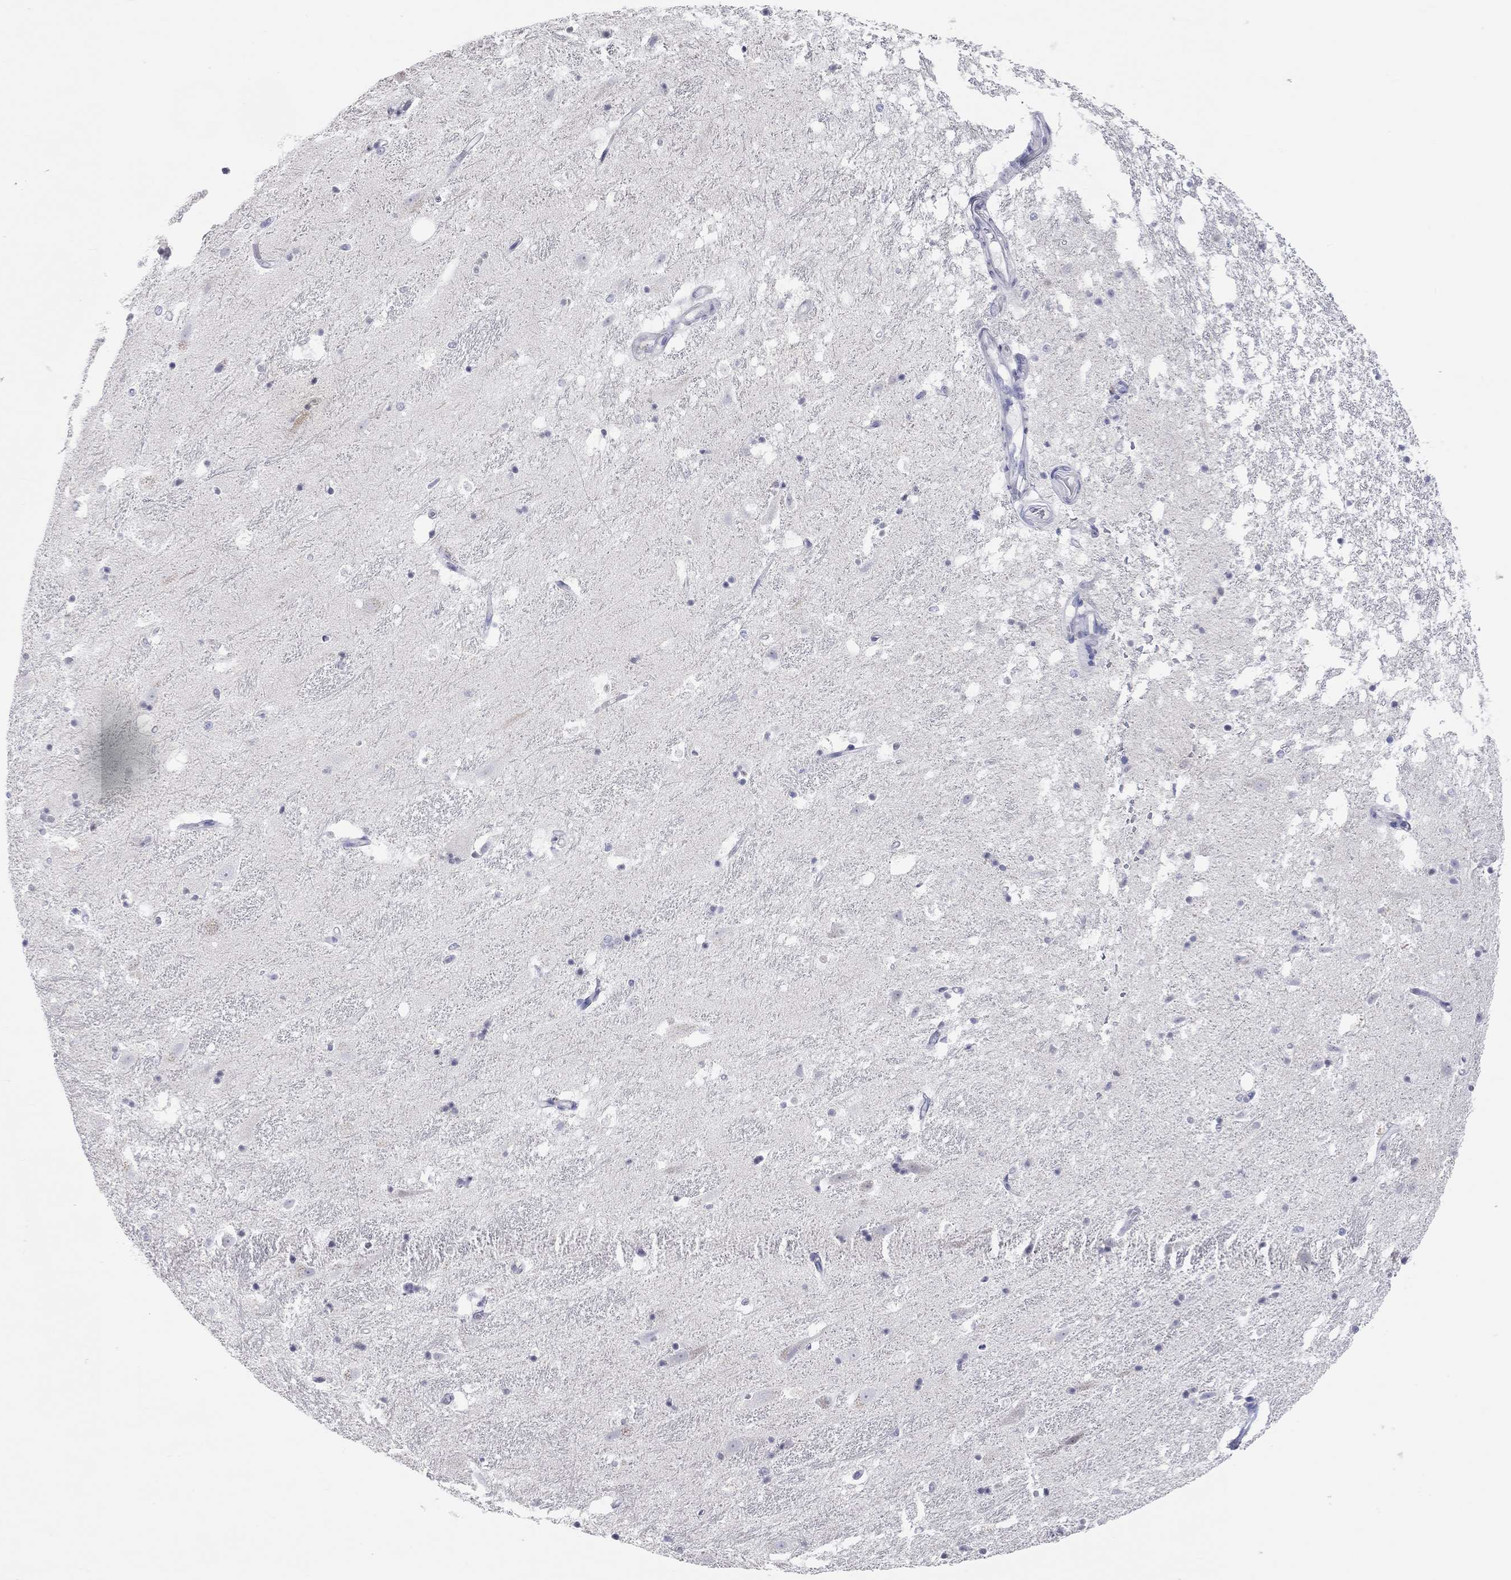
{"staining": {"intensity": "negative", "quantity": "none", "location": "none"}, "tissue": "hippocampus", "cell_type": "Glial cells", "image_type": "normal", "snomed": [{"axis": "morphology", "description": "Normal tissue, NOS"}, {"axis": "topography", "description": "Hippocampus"}], "caption": "Protein analysis of normal hippocampus shows no significant staining in glial cells. The staining is performed using DAB brown chromogen with nuclei counter-stained in using hematoxylin.", "gene": "AK8", "patient": {"sex": "male", "age": 49}}